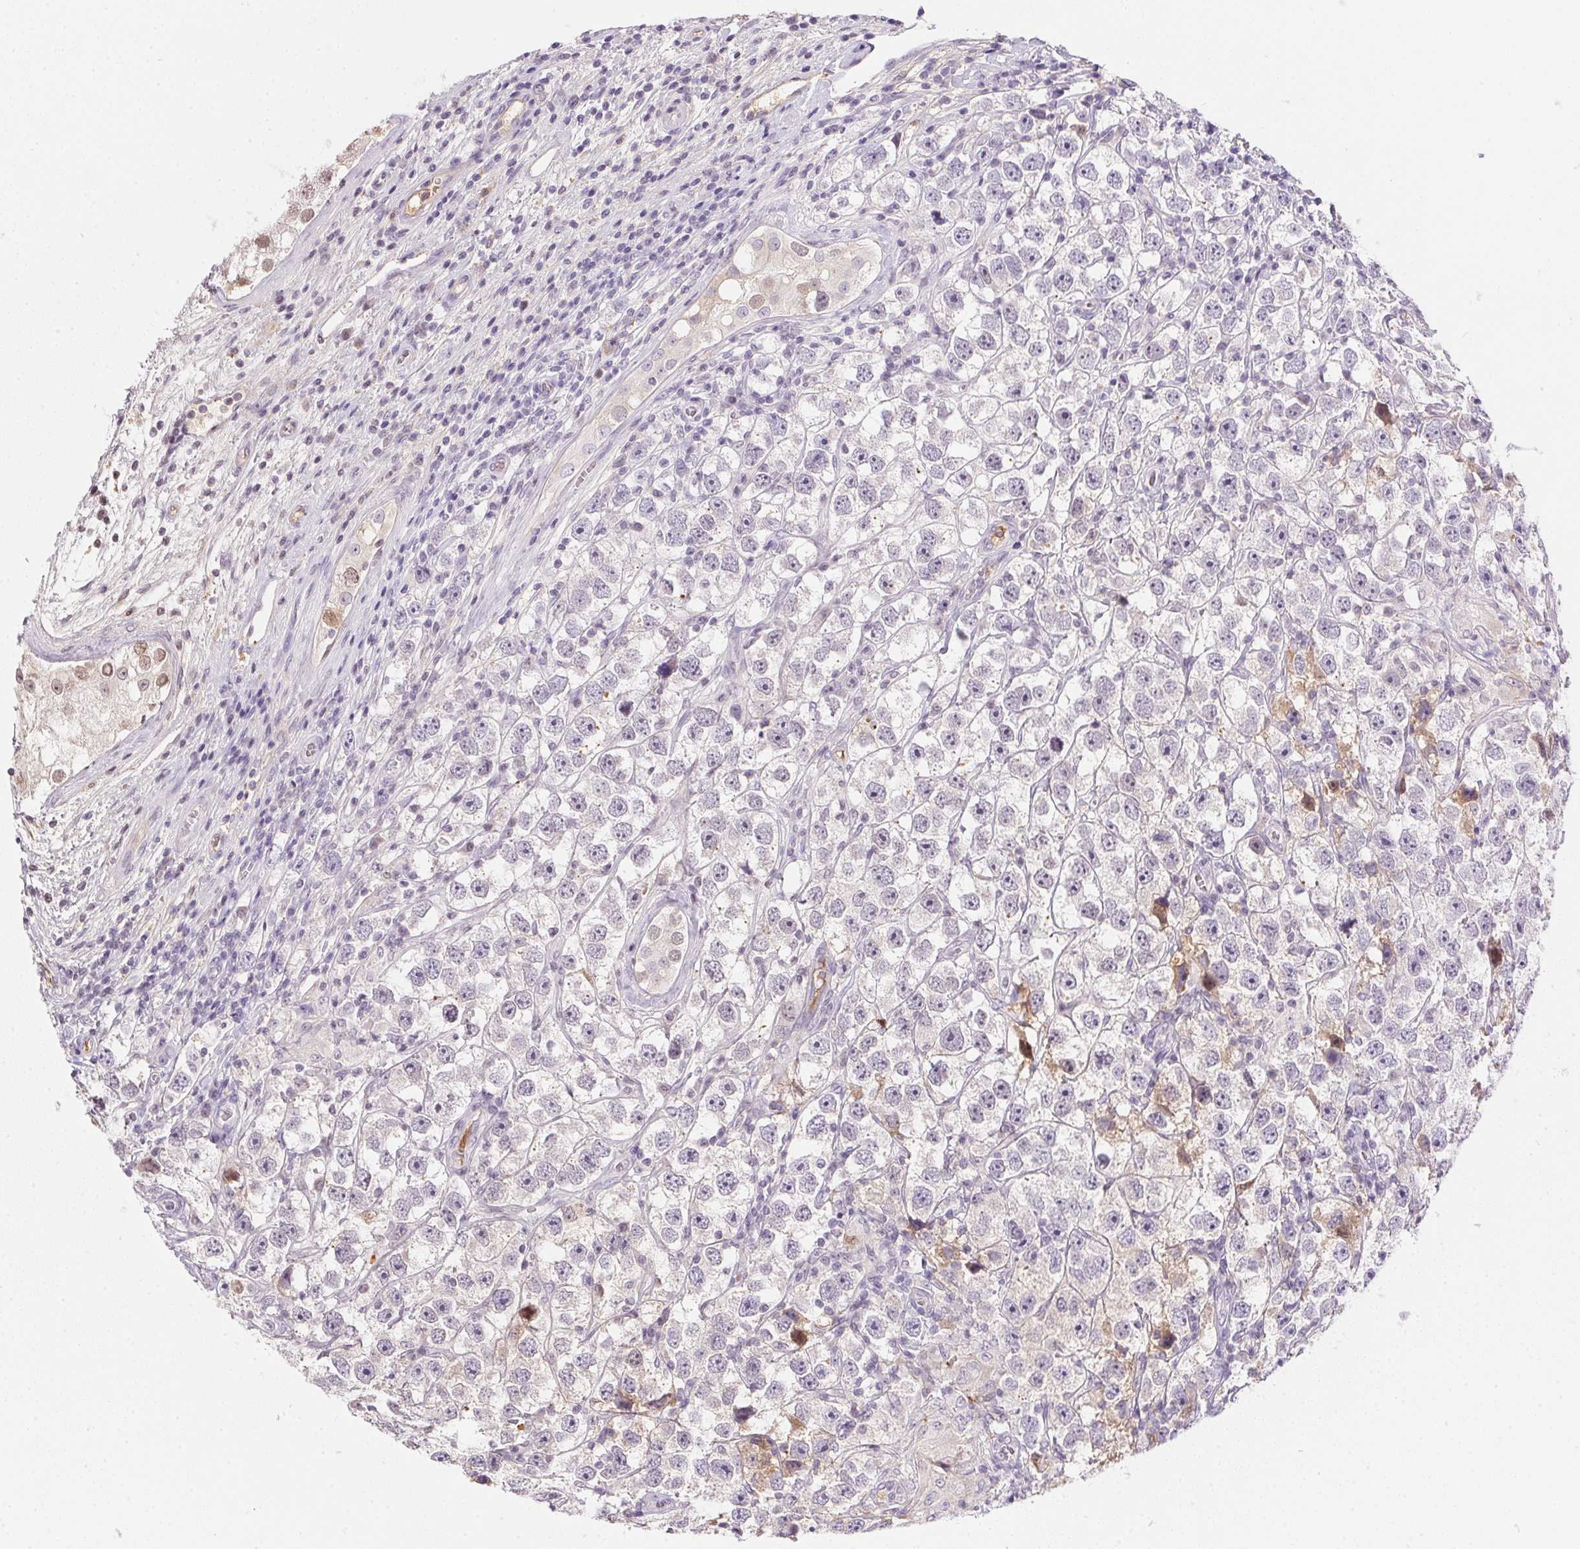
{"staining": {"intensity": "negative", "quantity": "none", "location": "none"}, "tissue": "testis cancer", "cell_type": "Tumor cells", "image_type": "cancer", "snomed": [{"axis": "morphology", "description": "Seminoma, NOS"}, {"axis": "topography", "description": "Testis"}], "caption": "The image reveals no significant expression in tumor cells of seminoma (testis).", "gene": "ORM1", "patient": {"sex": "male", "age": 26}}